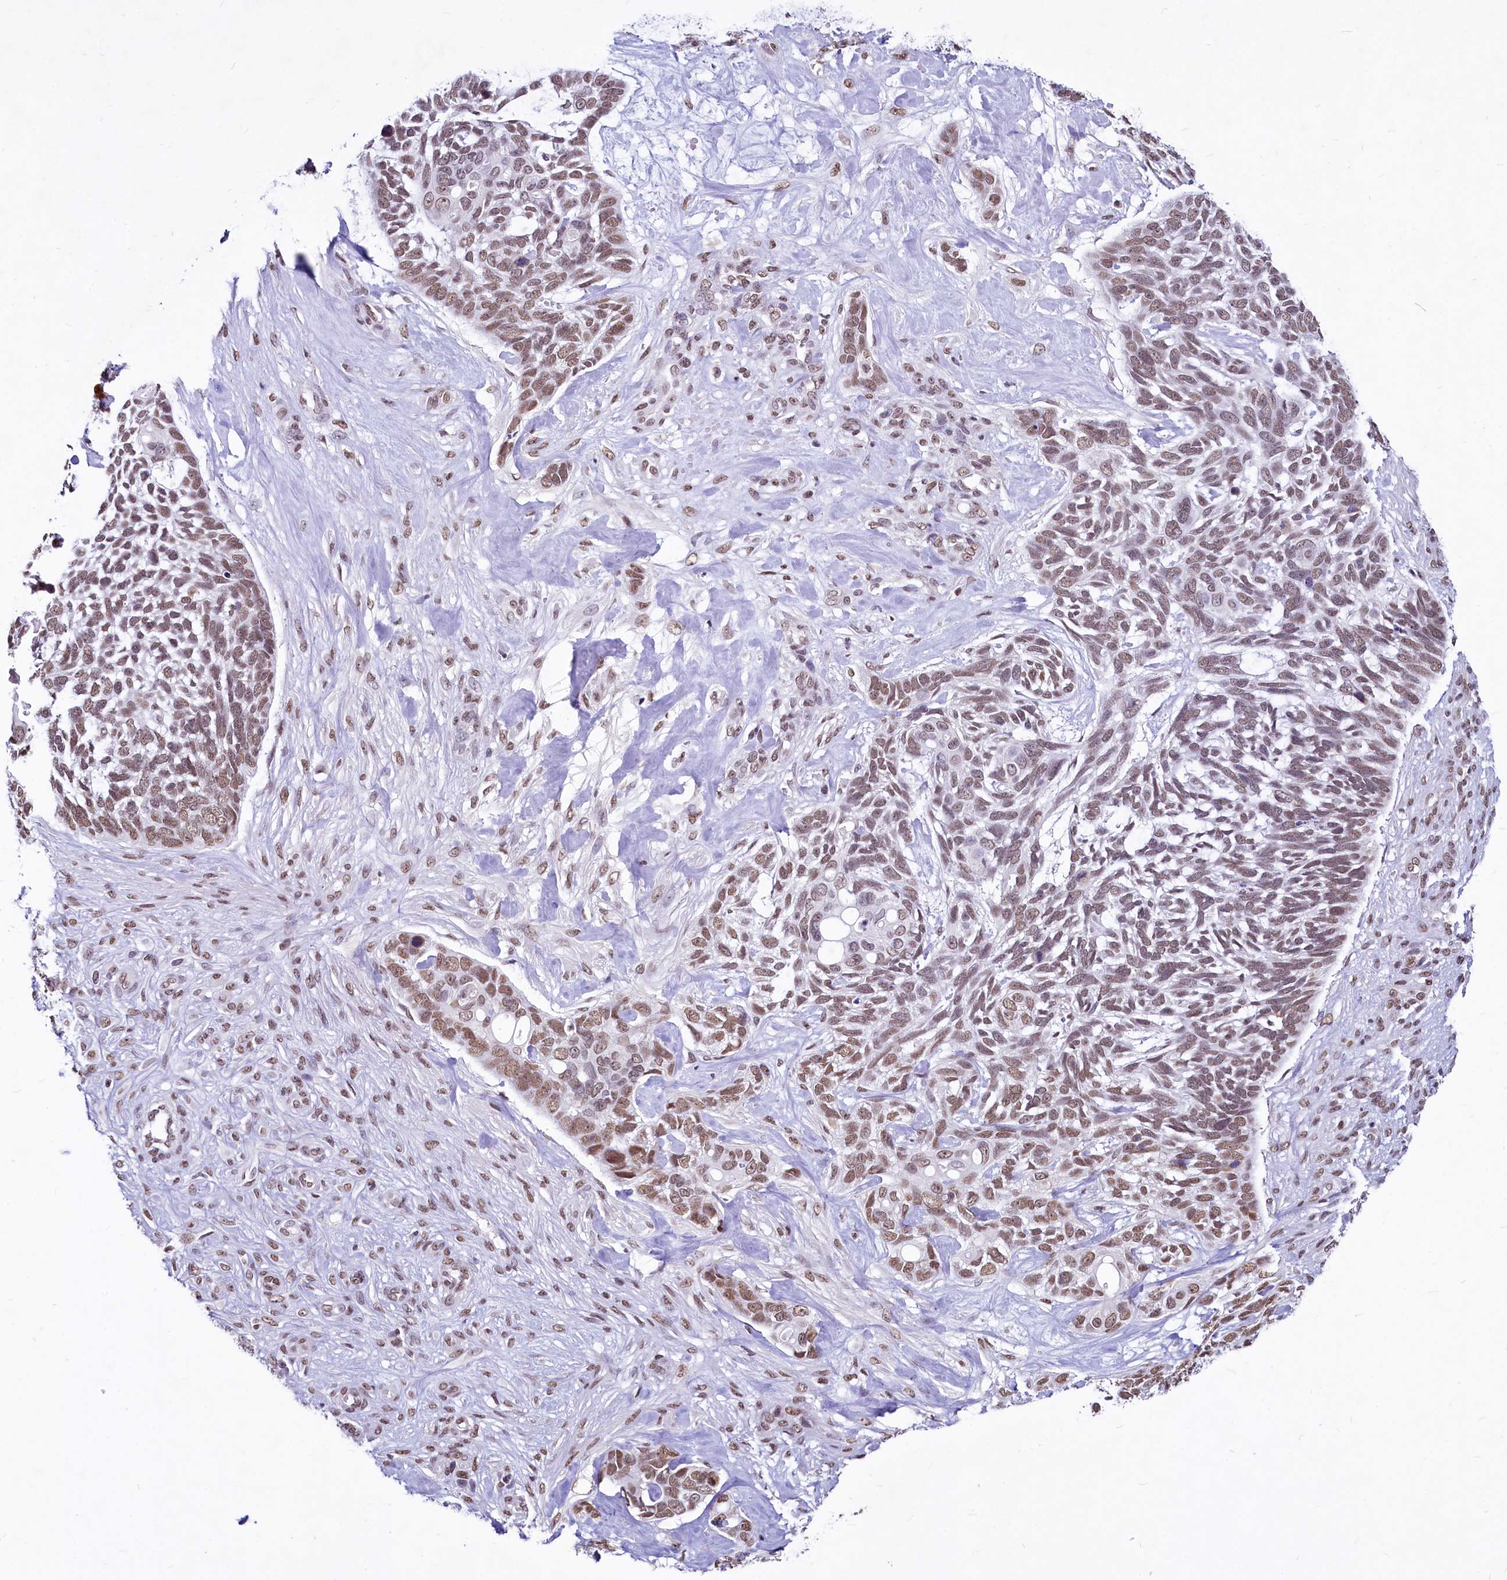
{"staining": {"intensity": "moderate", "quantity": ">75%", "location": "nuclear"}, "tissue": "skin cancer", "cell_type": "Tumor cells", "image_type": "cancer", "snomed": [{"axis": "morphology", "description": "Basal cell carcinoma"}, {"axis": "topography", "description": "Skin"}], "caption": "Immunohistochemical staining of human skin basal cell carcinoma exhibits moderate nuclear protein staining in approximately >75% of tumor cells.", "gene": "PARPBP", "patient": {"sex": "male", "age": 88}}